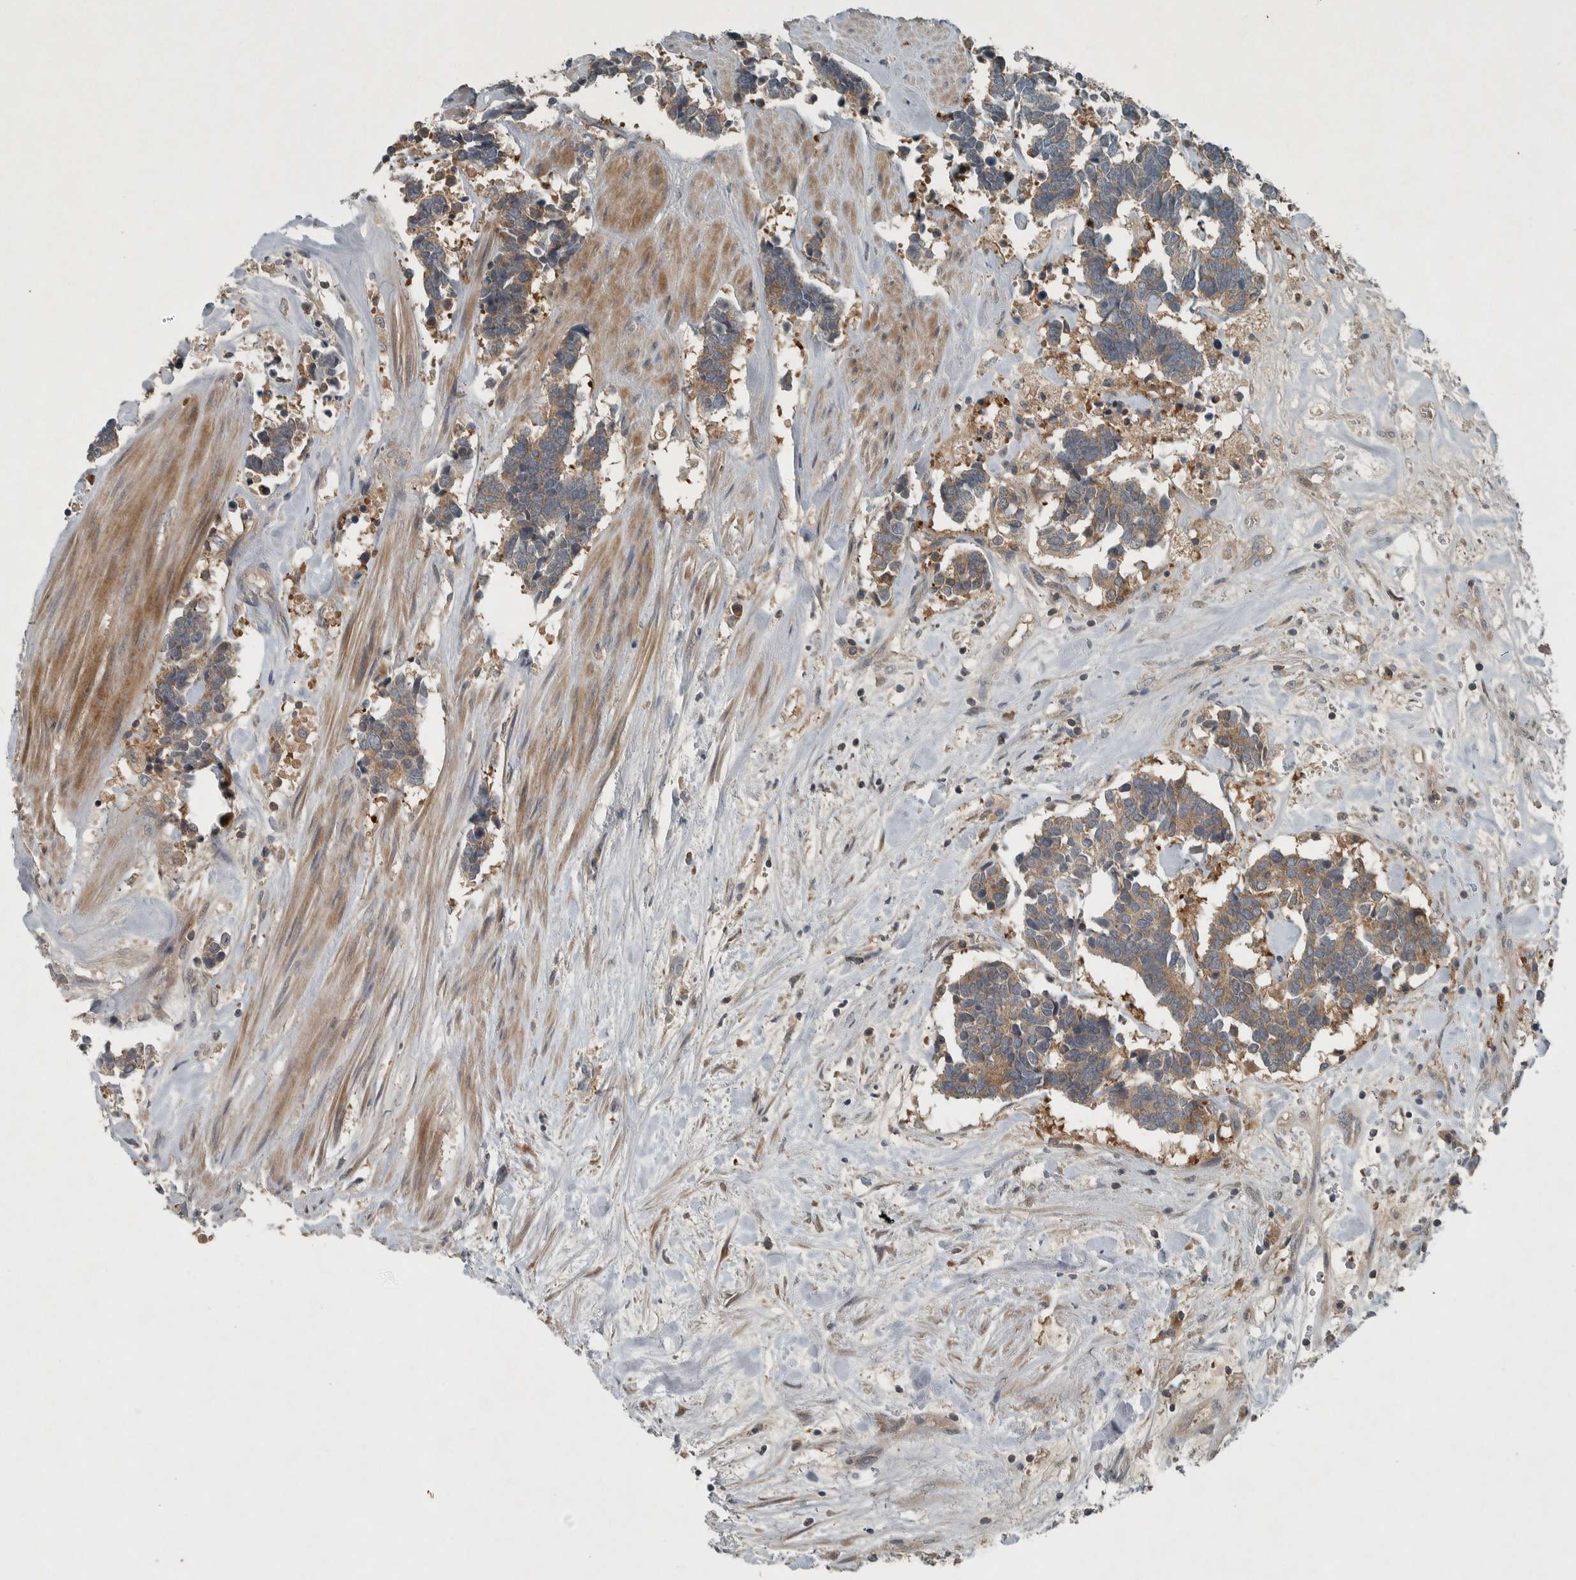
{"staining": {"intensity": "moderate", "quantity": ">75%", "location": "cytoplasmic/membranous"}, "tissue": "carcinoid", "cell_type": "Tumor cells", "image_type": "cancer", "snomed": [{"axis": "morphology", "description": "Carcinoma, NOS"}, {"axis": "morphology", "description": "Carcinoid, malignant, NOS"}, {"axis": "topography", "description": "Urinary bladder"}], "caption": "Protein expression analysis of carcinoma demonstrates moderate cytoplasmic/membranous staining in about >75% of tumor cells.", "gene": "CLCN2", "patient": {"sex": "male", "age": 57}}